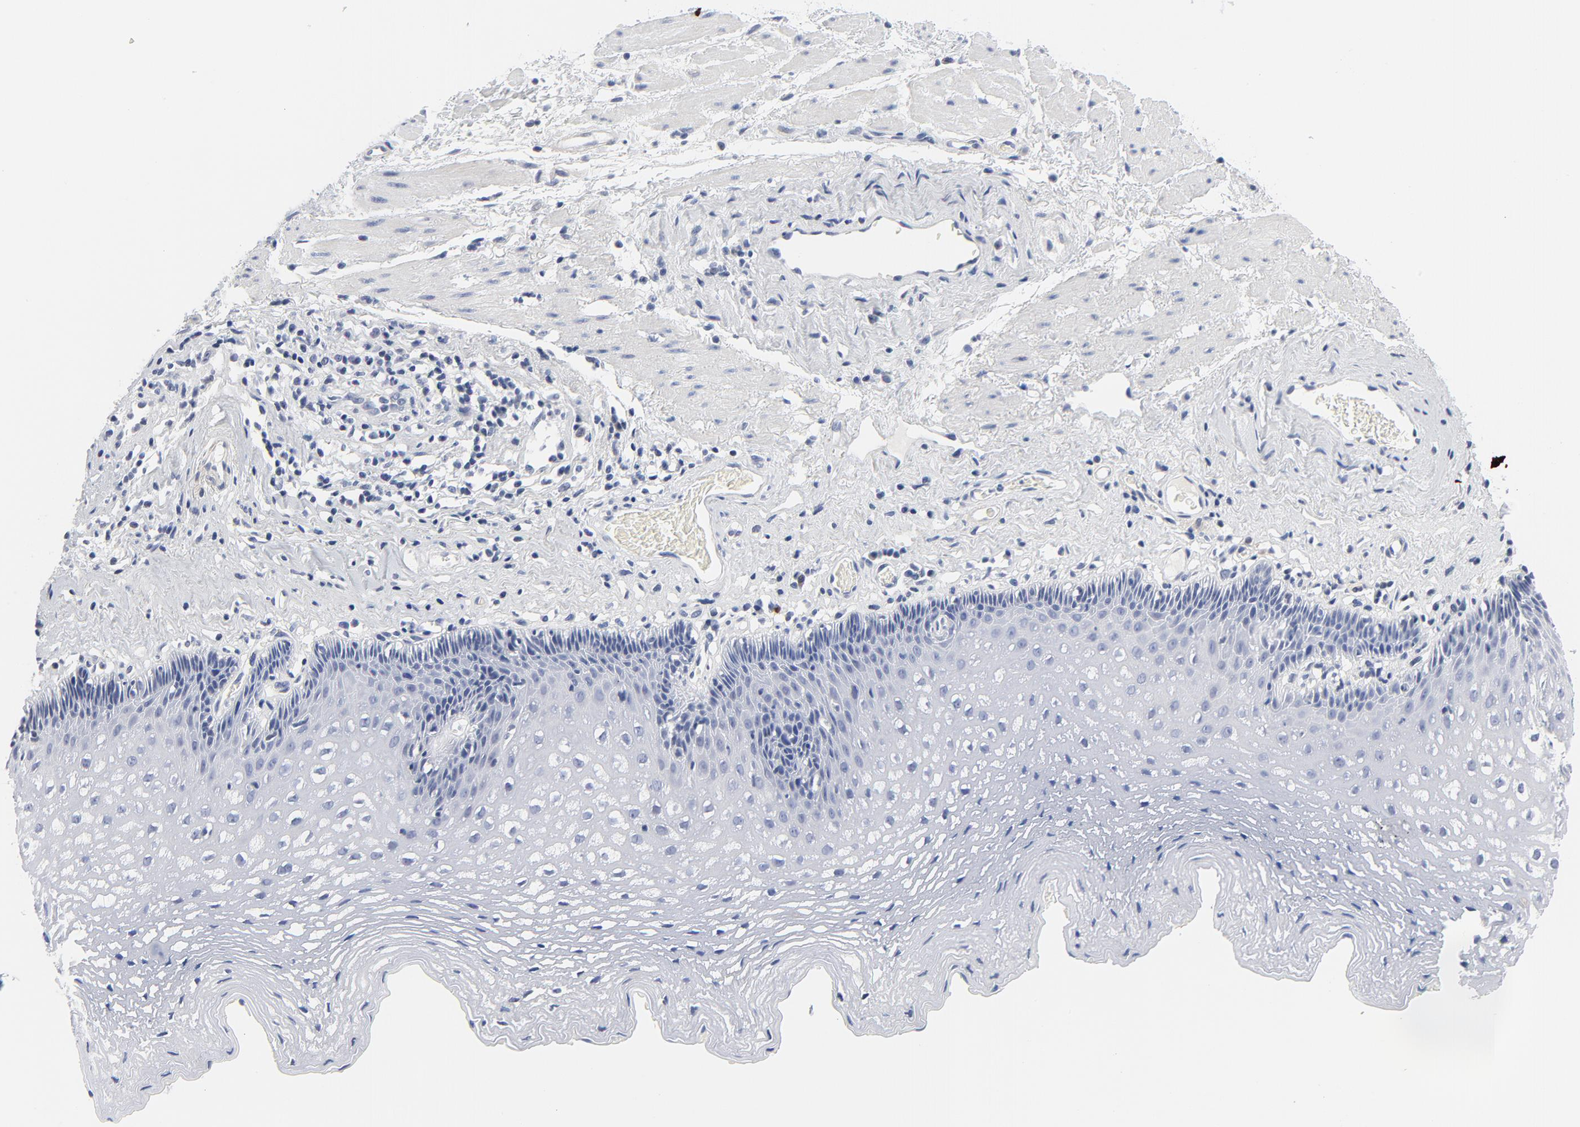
{"staining": {"intensity": "negative", "quantity": "none", "location": "none"}, "tissue": "esophagus", "cell_type": "Squamous epithelial cells", "image_type": "normal", "snomed": [{"axis": "morphology", "description": "Normal tissue, NOS"}, {"axis": "topography", "description": "Esophagus"}], "caption": "There is no significant positivity in squamous epithelial cells of esophagus. (Brightfield microscopy of DAB IHC at high magnification).", "gene": "KCNK13", "patient": {"sex": "female", "age": 70}}